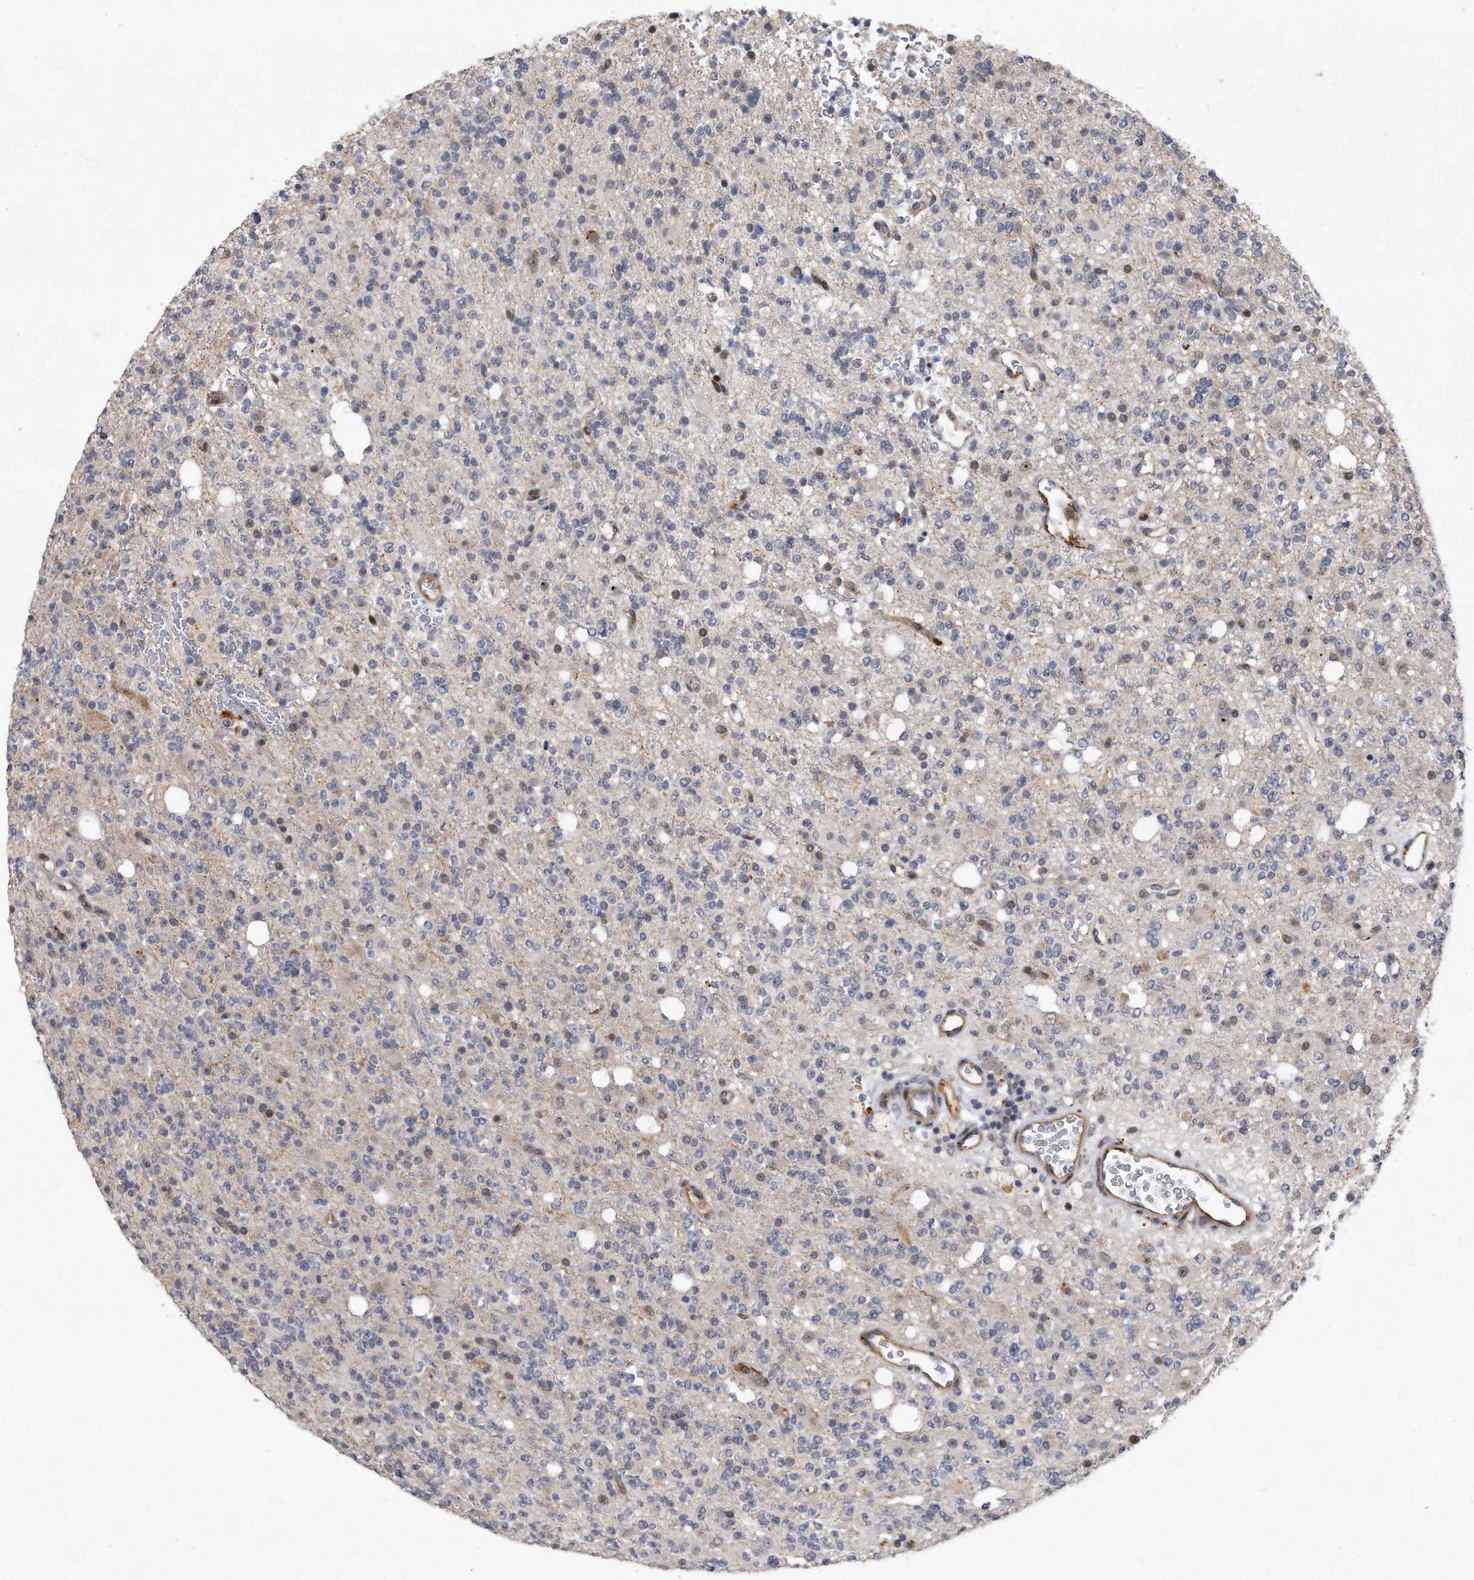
{"staining": {"intensity": "negative", "quantity": "none", "location": "none"}, "tissue": "glioma", "cell_type": "Tumor cells", "image_type": "cancer", "snomed": [{"axis": "morphology", "description": "Glioma, malignant, High grade"}, {"axis": "topography", "description": "Brain"}], "caption": "This photomicrograph is of malignant high-grade glioma stained with immunohistochemistry (IHC) to label a protein in brown with the nuclei are counter-stained blue. There is no positivity in tumor cells.", "gene": "PGBD2", "patient": {"sex": "female", "age": 62}}